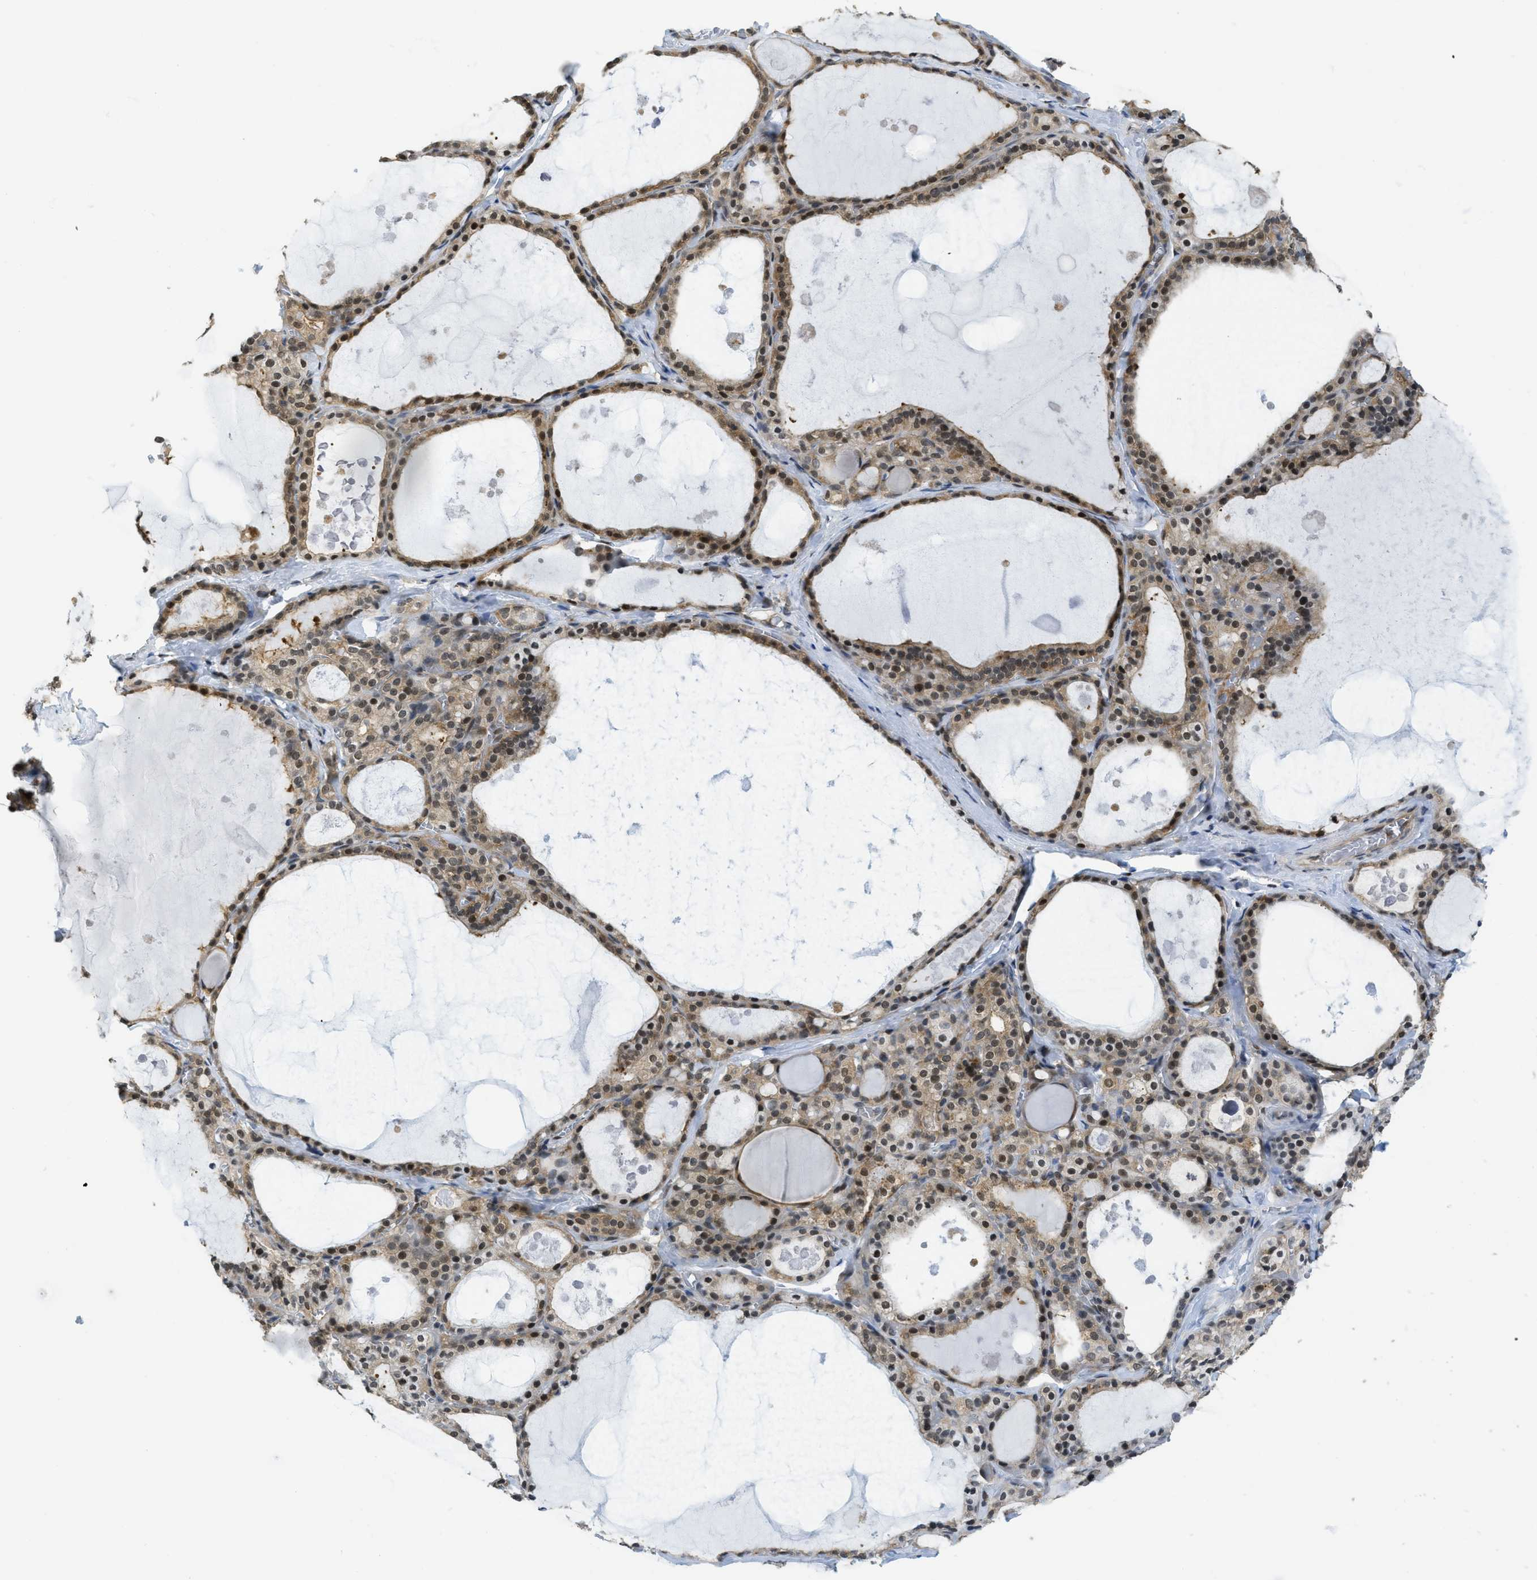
{"staining": {"intensity": "moderate", "quantity": ">75%", "location": "cytoplasmic/membranous,nuclear"}, "tissue": "thyroid gland", "cell_type": "Glandular cells", "image_type": "normal", "snomed": [{"axis": "morphology", "description": "Normal tissue, NOS"}, {"axis": "topography", "description": "Thyroid gland"}], "caption": "A high-resolution histopathology image shows IHC staining of unremarkable thyroid gland, which reveals moderate cytoplasmic/membranous,nuclear expression in about >75% of glandular cells. The staining is performed using DAB (3,3'-diaminobenzidine) brown chromogen to label protein expression. The nuclei are counter-stained blue using hematoxylin.", "gene": "PSMC5", "patient": {"sex": "male", "age": 56}}